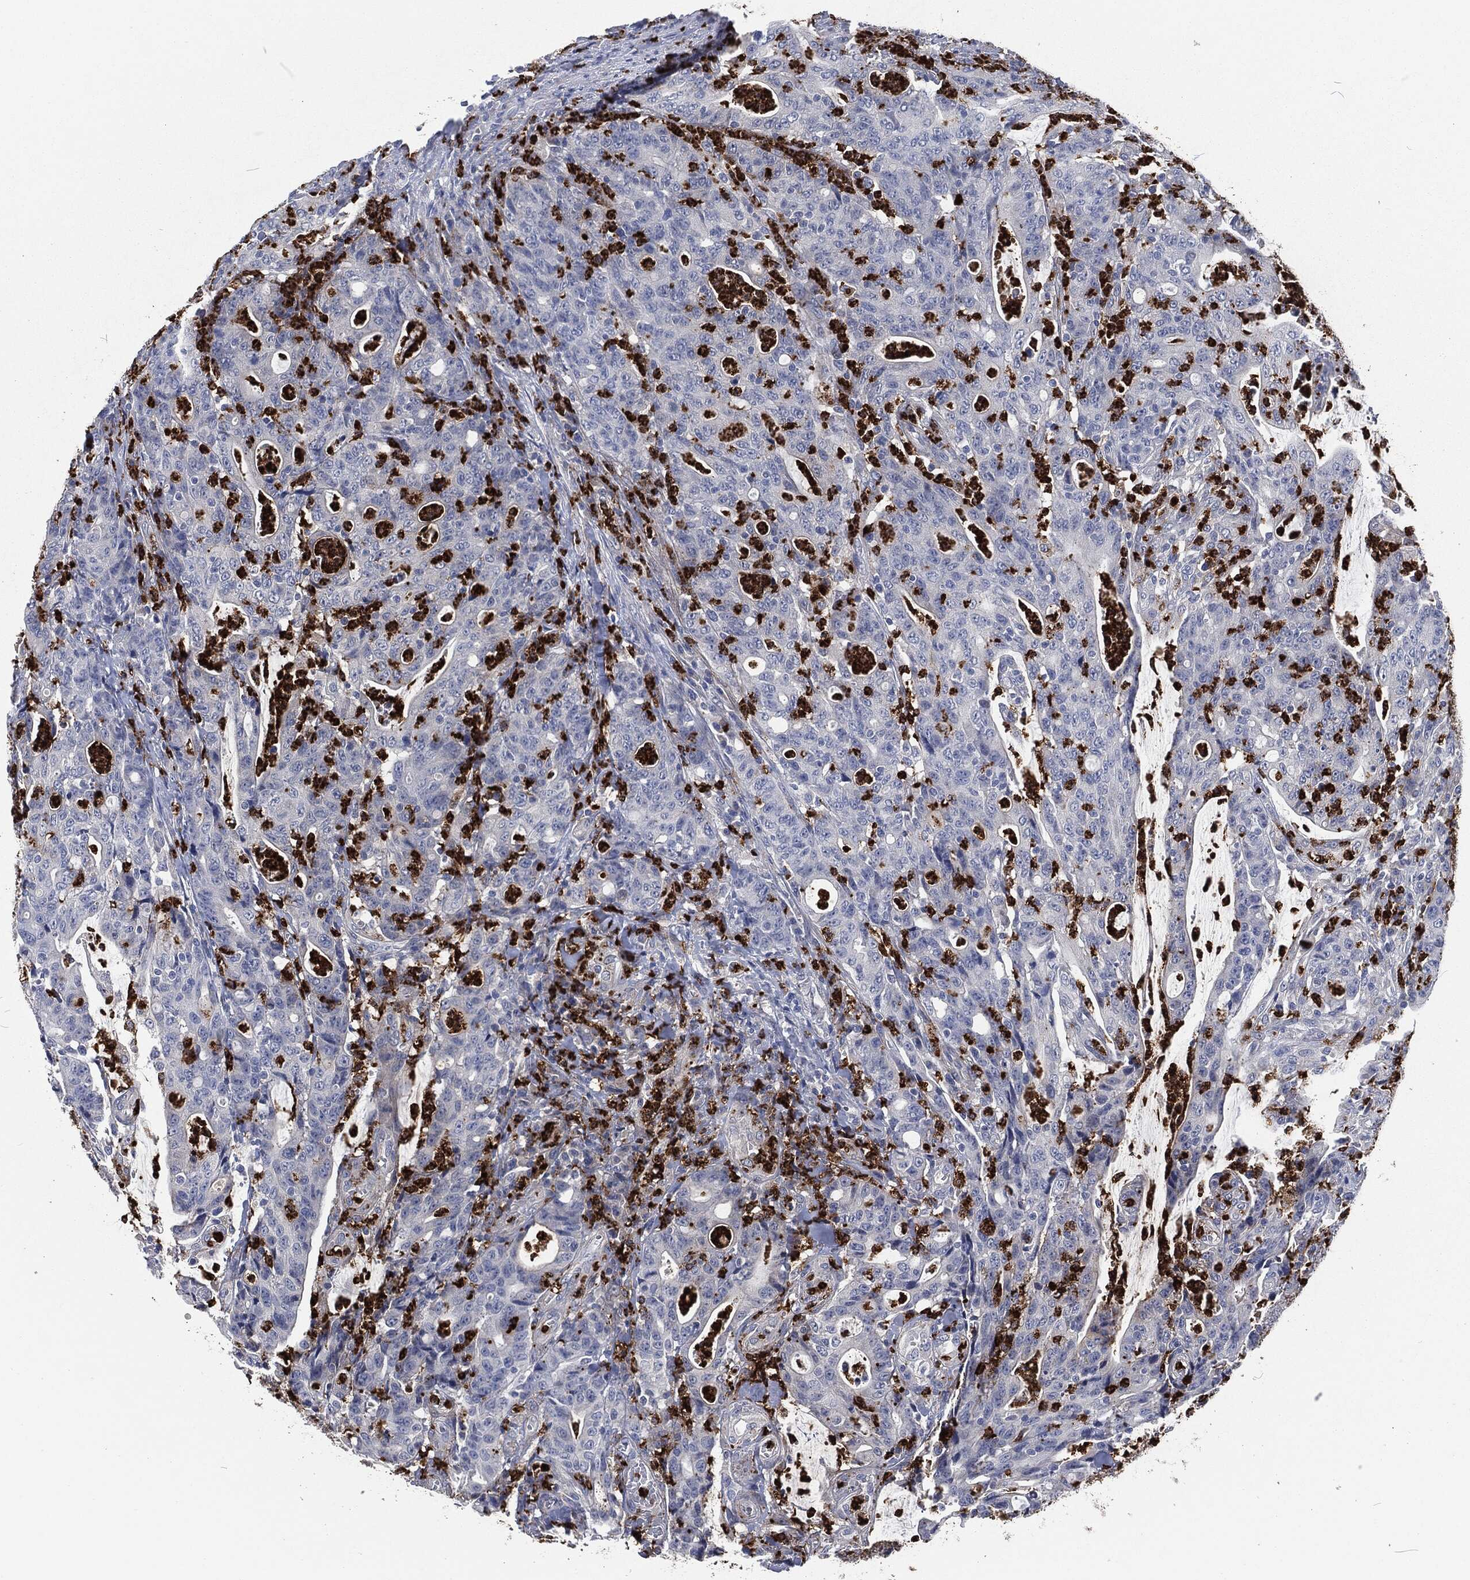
{"staining": {"intensity": "negative", "quantity": "none", "location": "none"}, "tissue": "colorectal cancer", "cell_type": "Tumor cells", "image_type": "cancer", "snomed": [{"axis": "morphology", "description": "Adenocarcinoma, NOS"}, {"axis": "topography", "description": "Colon"}], "caption": "DAB immunohistochemical staining of human colorectal cancer reveals no significant staining in tumor cells.", "gene": "MPO", "patient": {"sex": "male", "age": 70}}